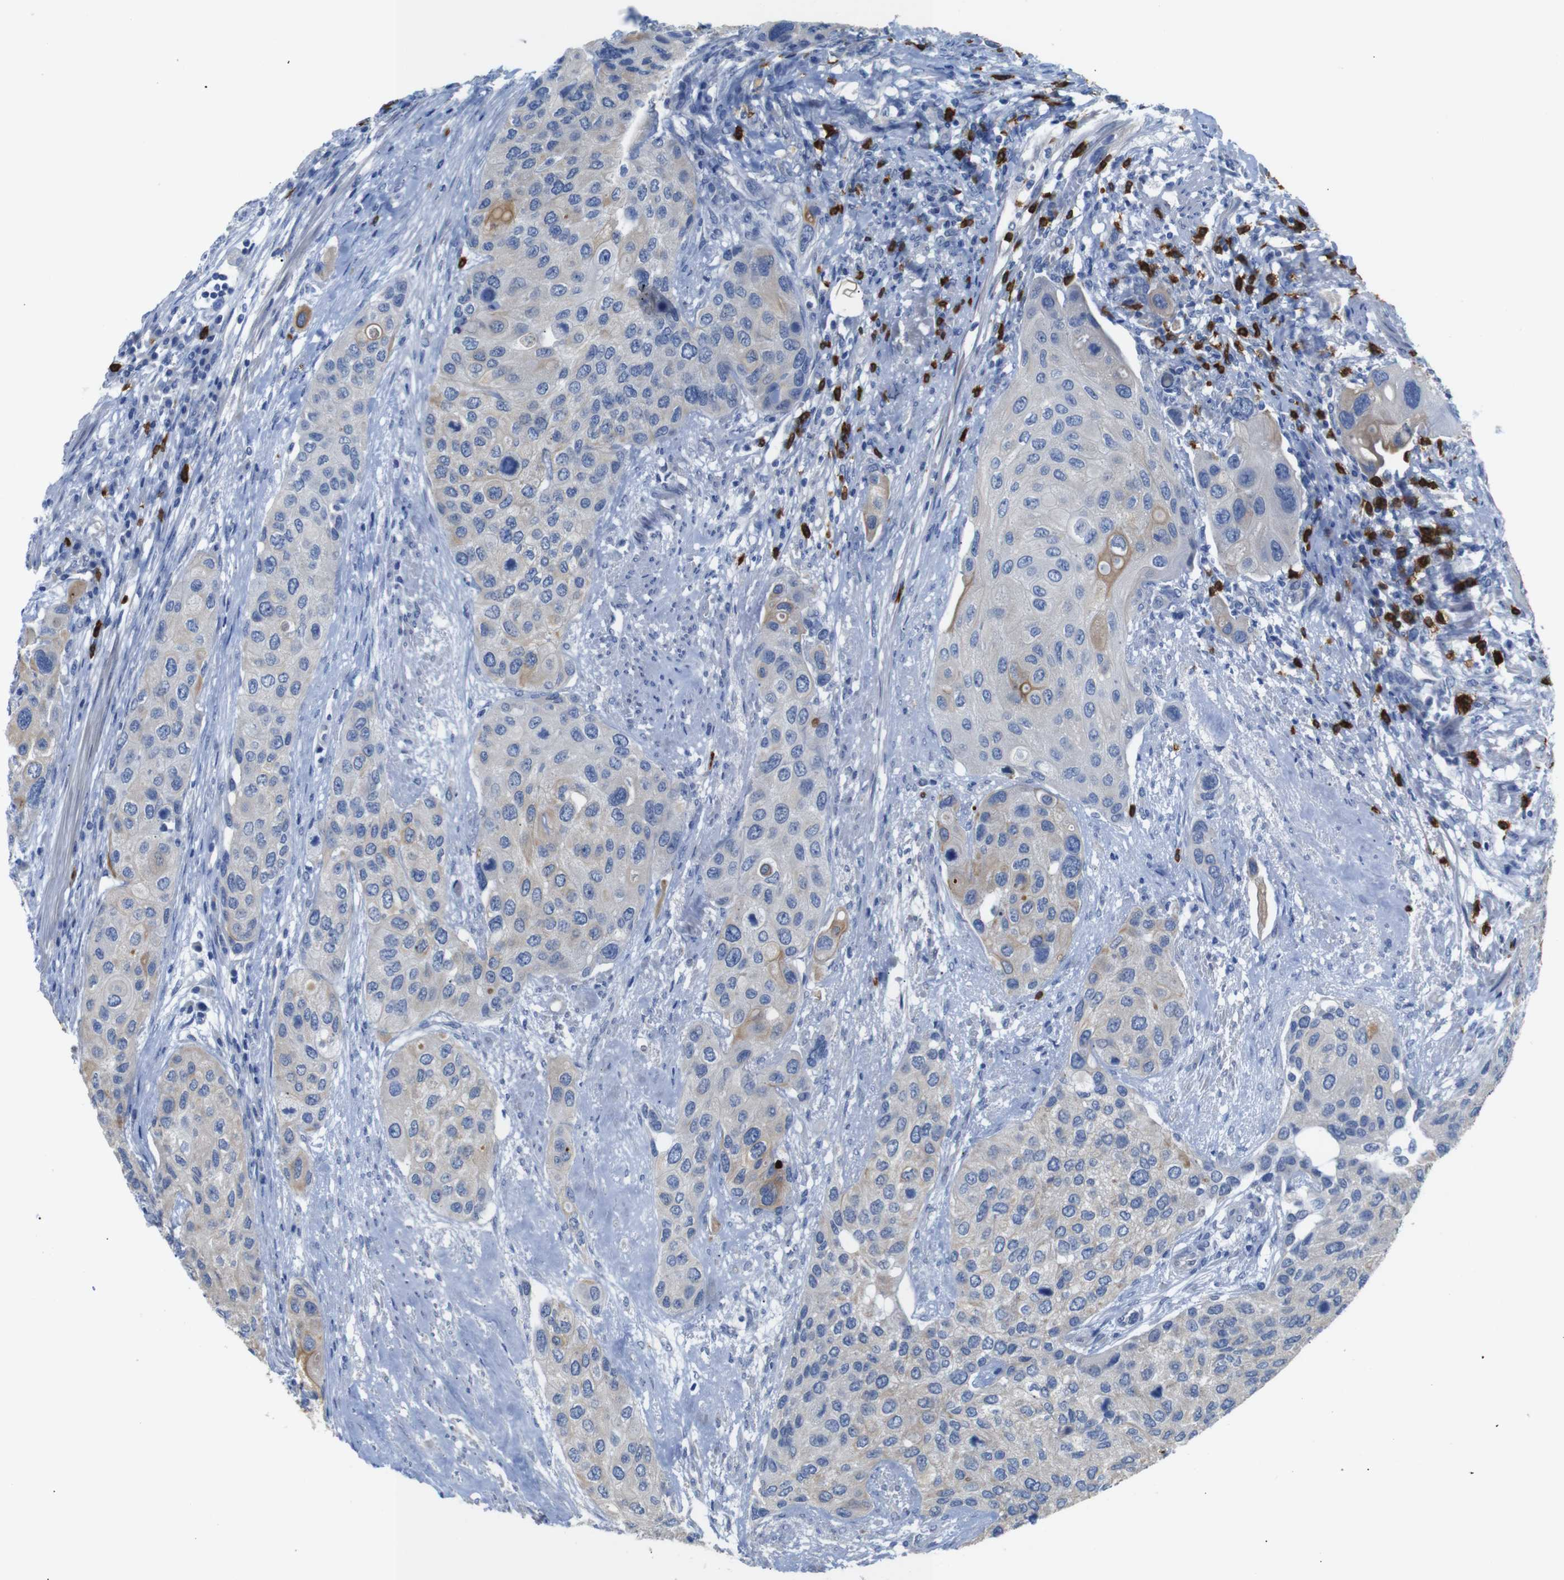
{"staining": {"intensity": "weak", "quantity": "25%-75%", "location": "cytoplasmic/membranous"}, "tissue": "urothelial cancer", "cell_type": "Tumor cells", "image_type": "cancer", "snomed": [{"axis": "morphology", "description": "Urothelial carcinoma, High grade"}, {"axis": "topography", "description": "Urinary bladder"}], "caption": "Urothelial cancer stained with a protein marker shows weak staining in tumor cells.", "gene": "ALOX15", "patient": {"sex": "female", "age": 56}}